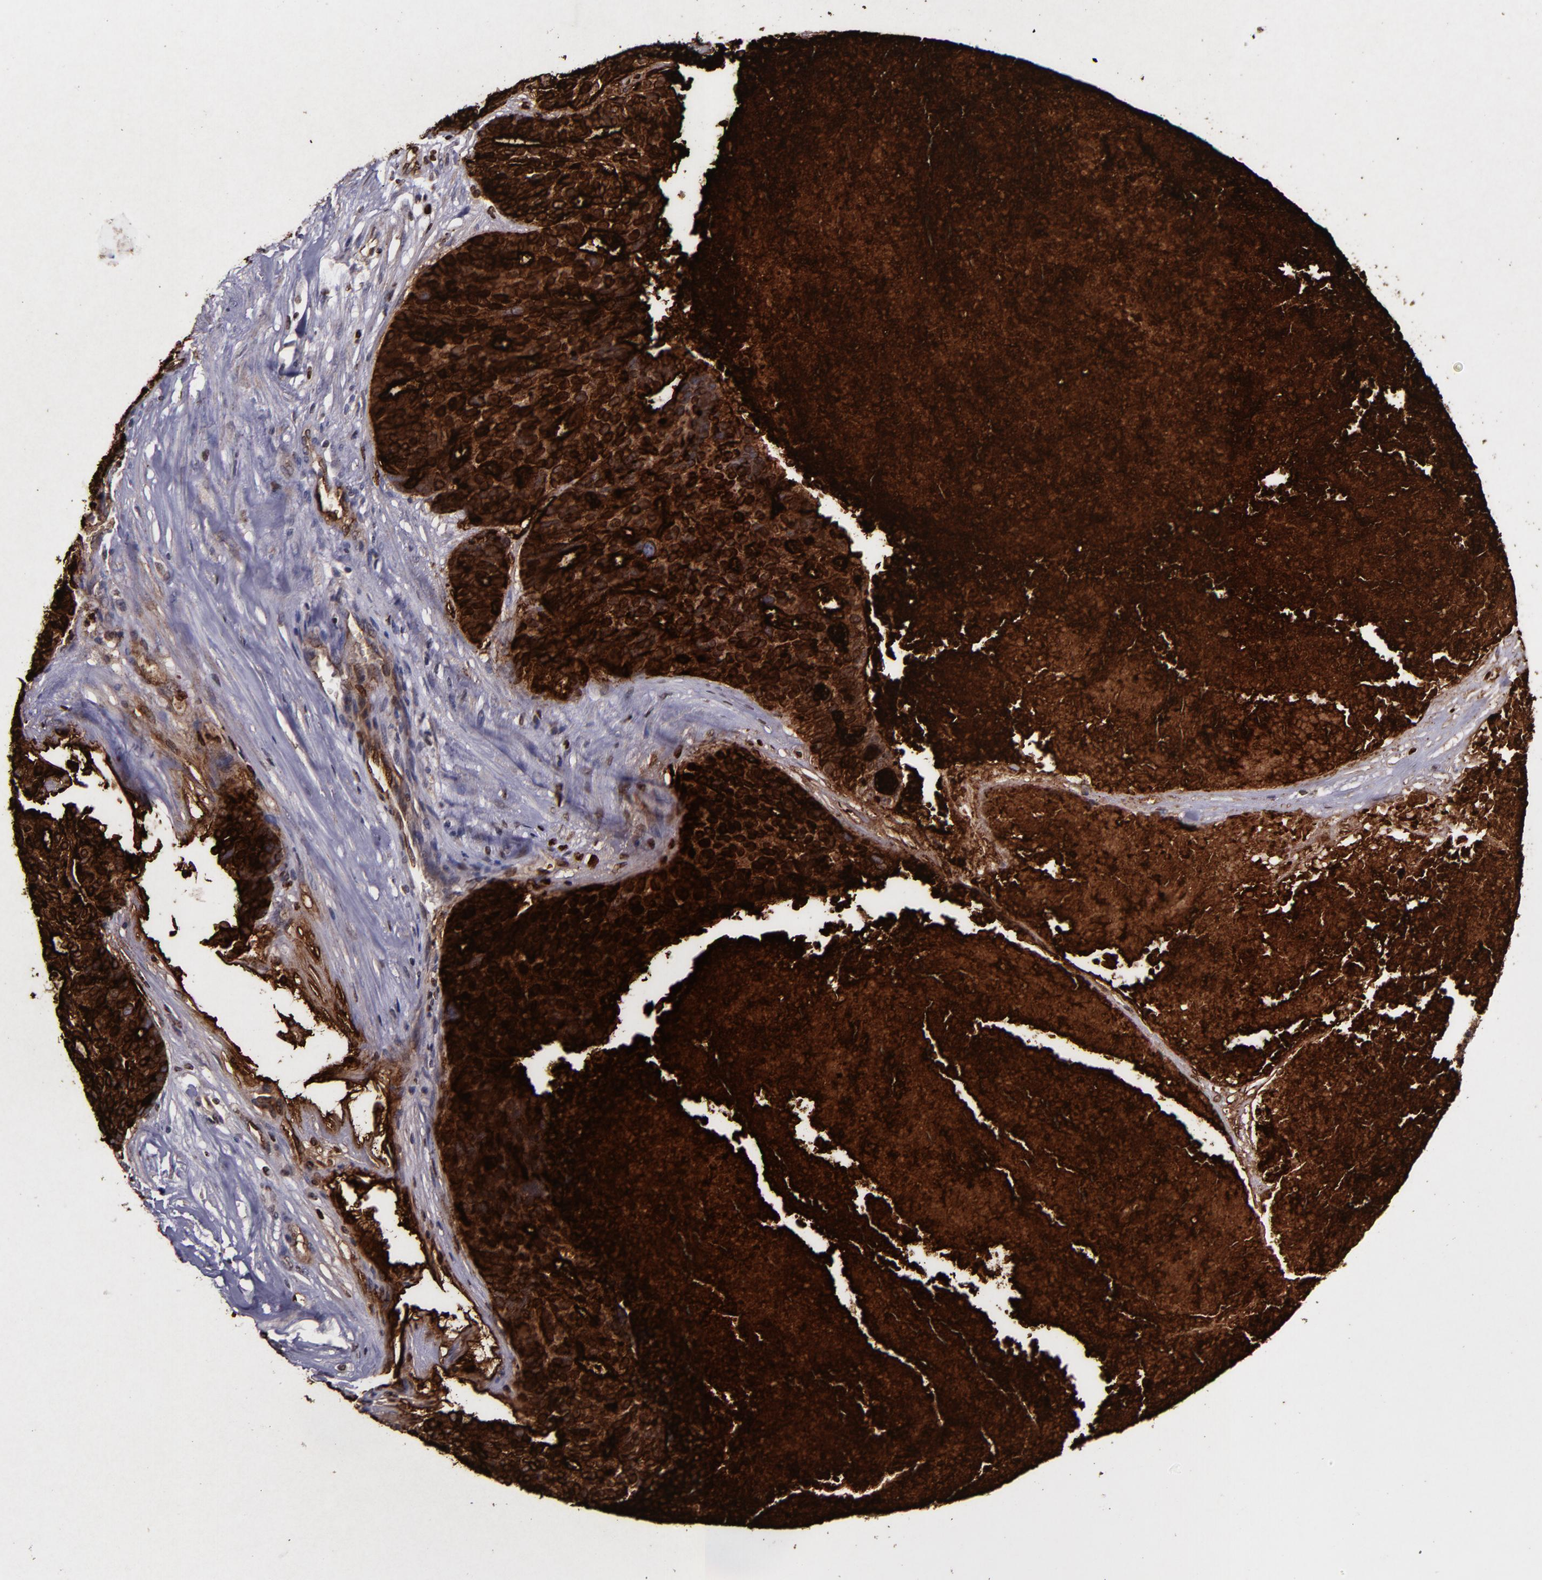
{"staining": {"intensity": "strong", "quantity": ">75%", "location": "cytoplasmic/membranous,nuclear"}, "tissue": "ovarian cancer", "cell_type": "Tumor cells", "image_type": "cancer", "snomed": [{"axis": "morphology", "description": "Cystadenocarcinoma, serous, NOS"}, {"axis": "topography", "description": "Ovary"}], "caption": "Protein analysis of ovarian cancer (serous cystadenocarcinoma) tissue exhibits strong cytoplasmic/membranous and nuclear expression in approximately >75% of tumor cells.", "gene": "MFGE8", "patient": {"sex": "female", "age": 59}}